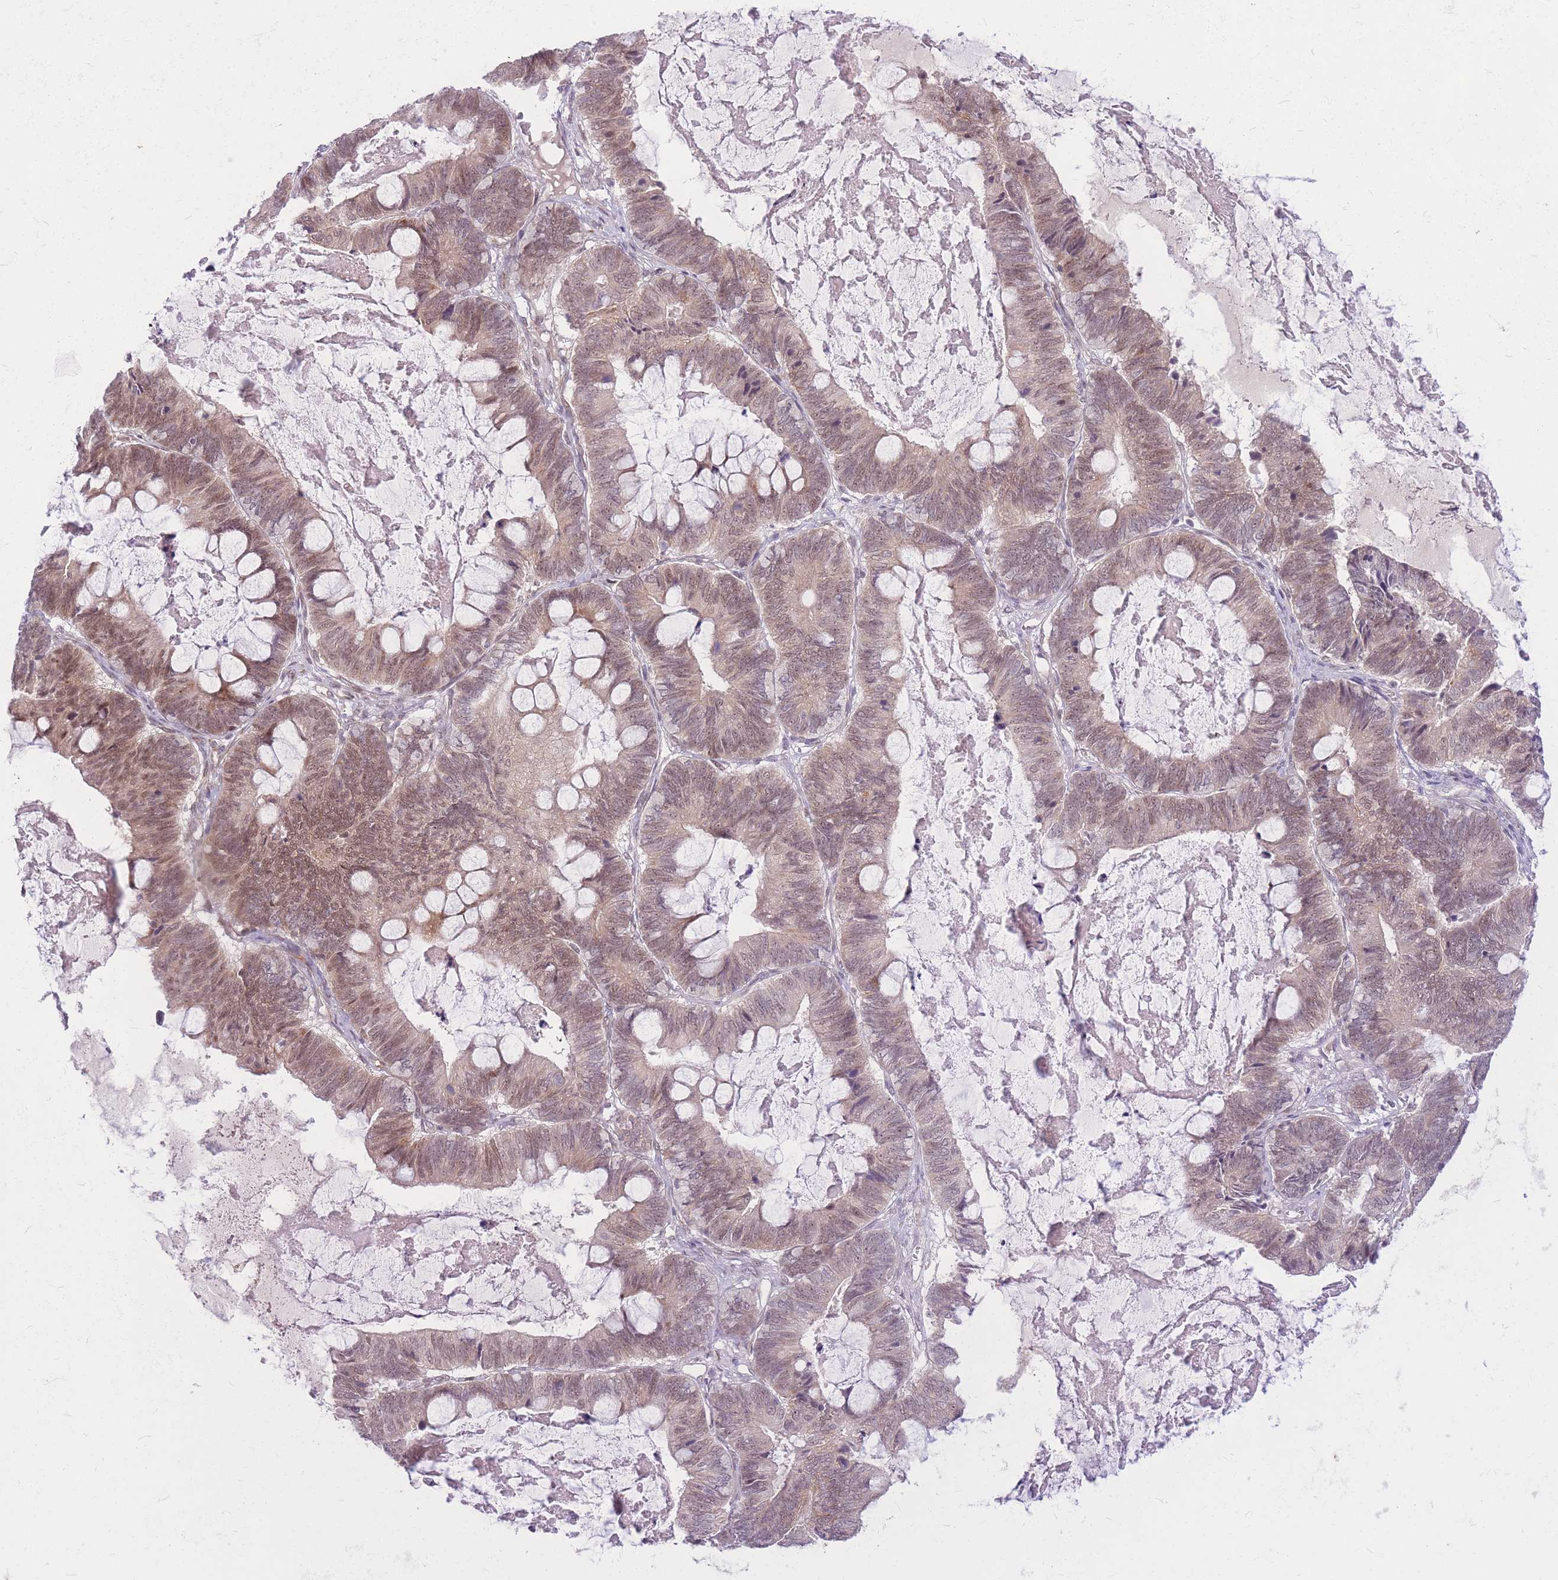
{"staining": {"intensity": "weak", "quantity": "<25%", "location": "nuclear"}, "tissue": "ovarian cancer", "cell_type": "Tumor cells", "image_type": "cancer", "snomed": [{"axis": "morphology", "description": "Cystadenocarcinoma, mucinous, NOS"}, {"axis": "topography", "description": "Ovary"}], "caption": "IHC of mucinous cystadenocarcinoma (ovarian) exhibits no positivity in tumor cells.", "gene": "ERCC2", "patient": {"sex": "female", "age": 61}}